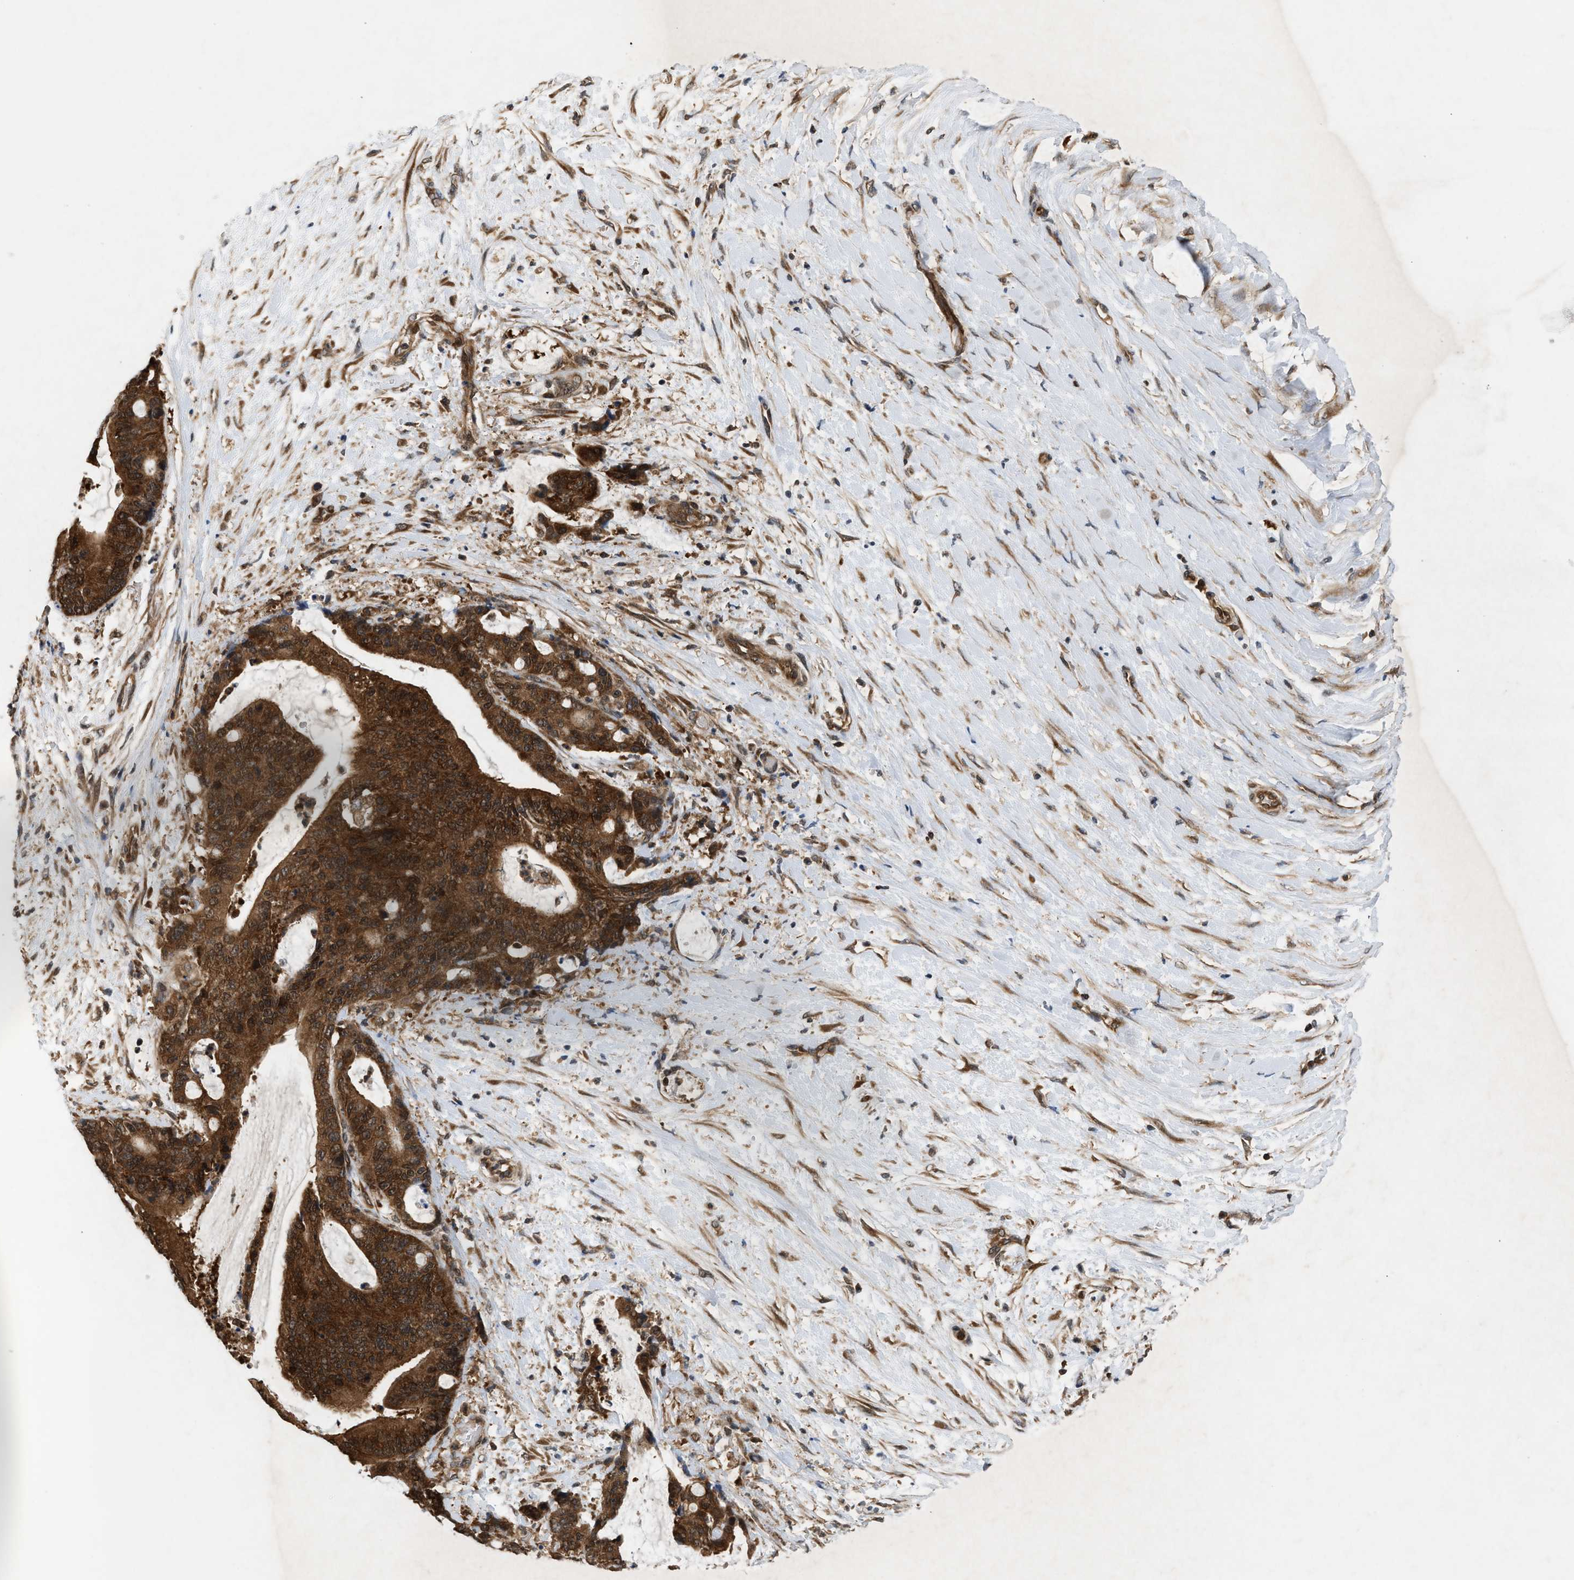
{"staining": {"intensity": "strong", "quantity": ">75%", "location": "cytoplasmic/membranous,nuclear"}, "tissue": "liver cancer", "cell_type": "Tumor cells", "image_type": "cancer", "snomed": [{"axis": "morphology", "description": "Normal tissue, NOS"}, {"axis": "morphology", "description": "Cholangiocarcinoma"}, {"axis": "topography", "description": "Liver"}, {"axis": "topography", "description": "Peripheral nerve tissue"}], "caption": "Brown immunohistochemical staining in liver cancer (cholangiocarcinoma) displays strong cytoplasmic/membranous and nuclear staining in about >75% of tumor cells. Nuclei are stained in blue.", "gene": "OXSR1", "patient": {"sex": "female", "age": 73}}